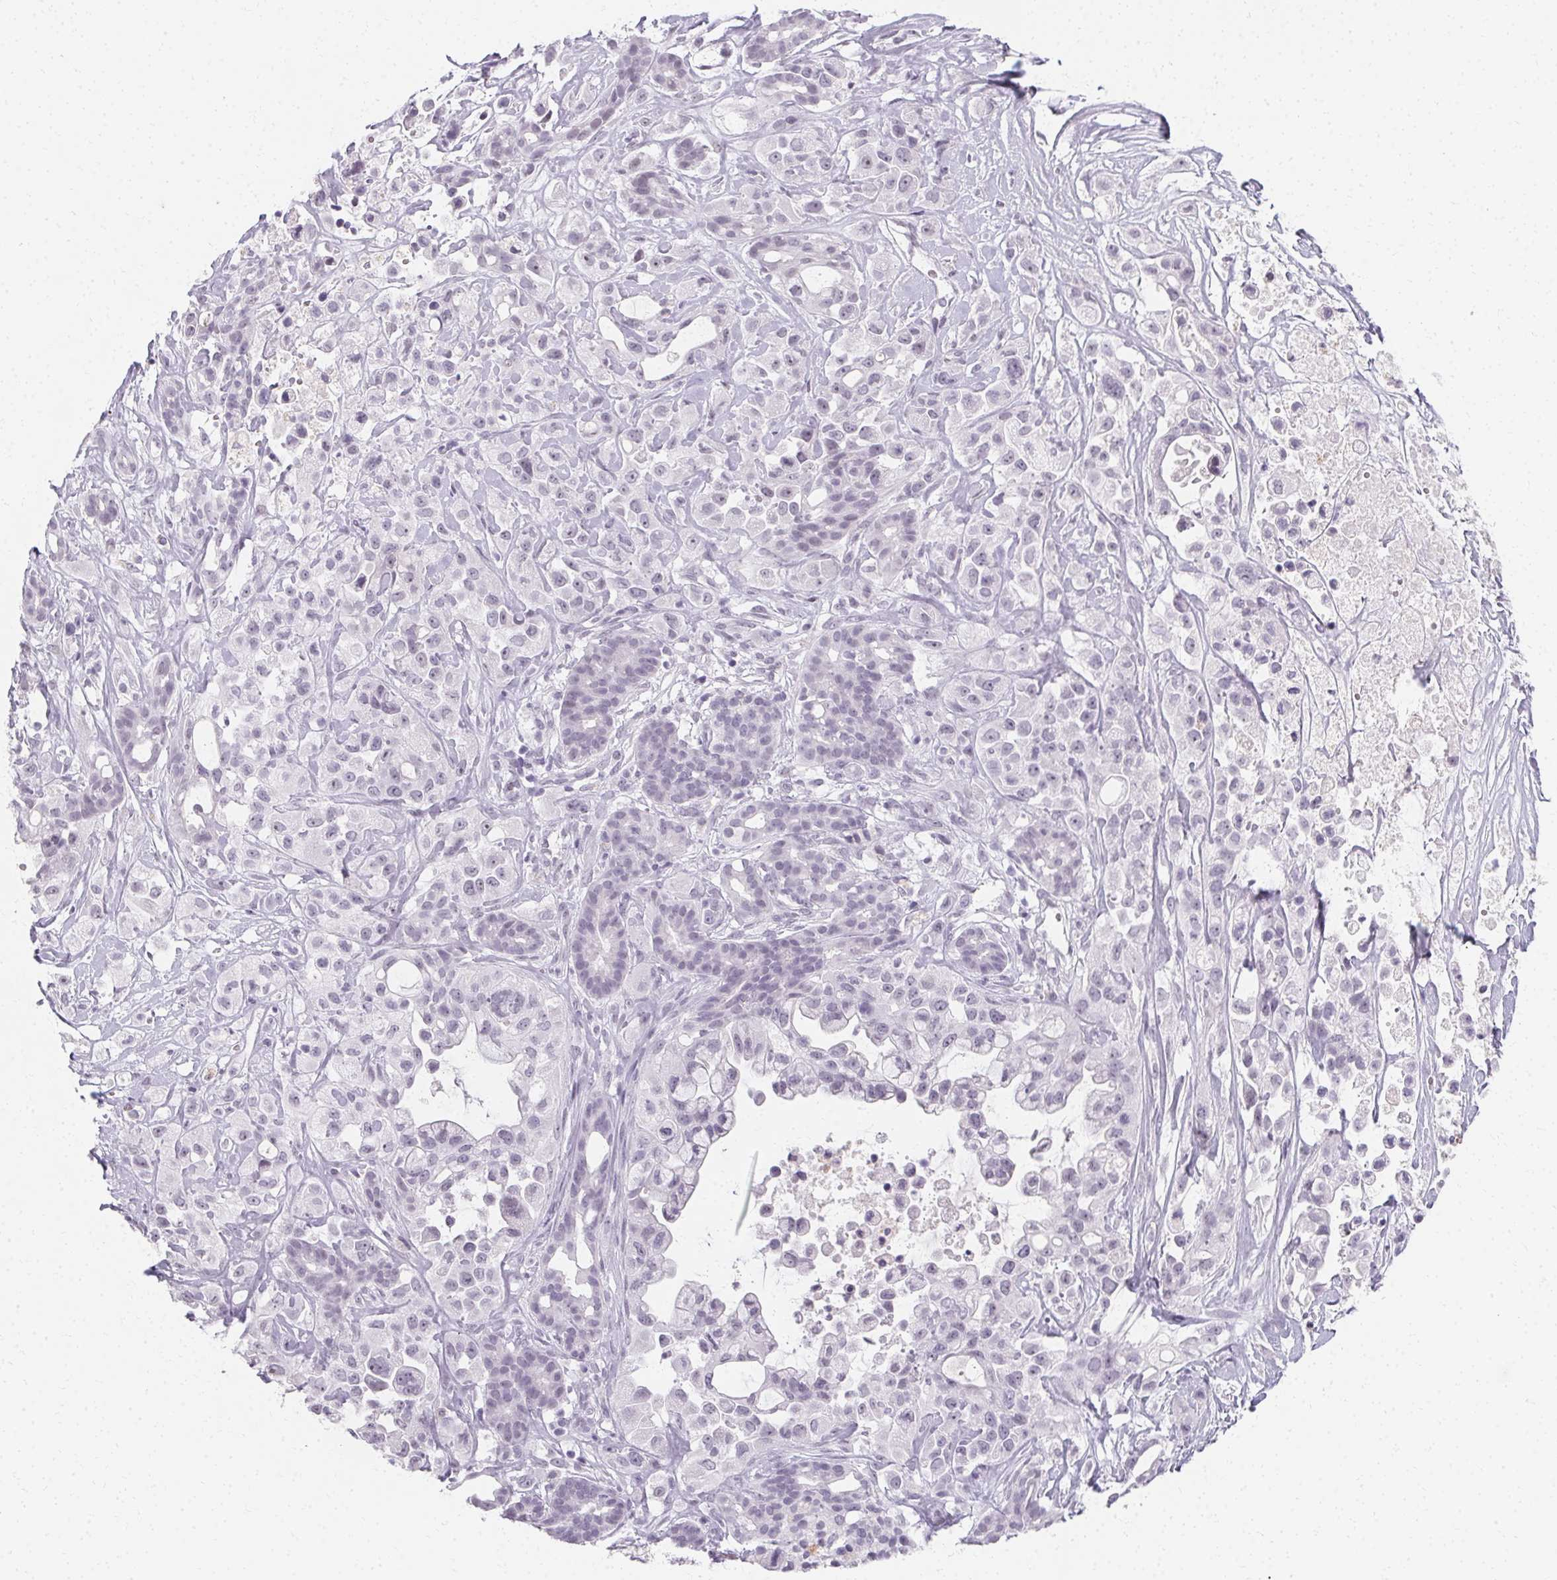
{"staining": {"intensity": "negative", "quantity": "none", "location": "none"}, "tissue": "pancreatic cancer", "cell_type": "Tumor cells", "image_type": "cancer", "snomed": [{"axis": "morphology", "description": "Adenocarcinoma, NOS"}, {"axis": "topography", "description": "Pancreas"}], "caption": "A photomicrograph of pancreatic cancer stained for a protein exhibits no brown staining in tumor cells.", "gene": "SYNPR", "patient": {"sex": "male", "age": 44}}